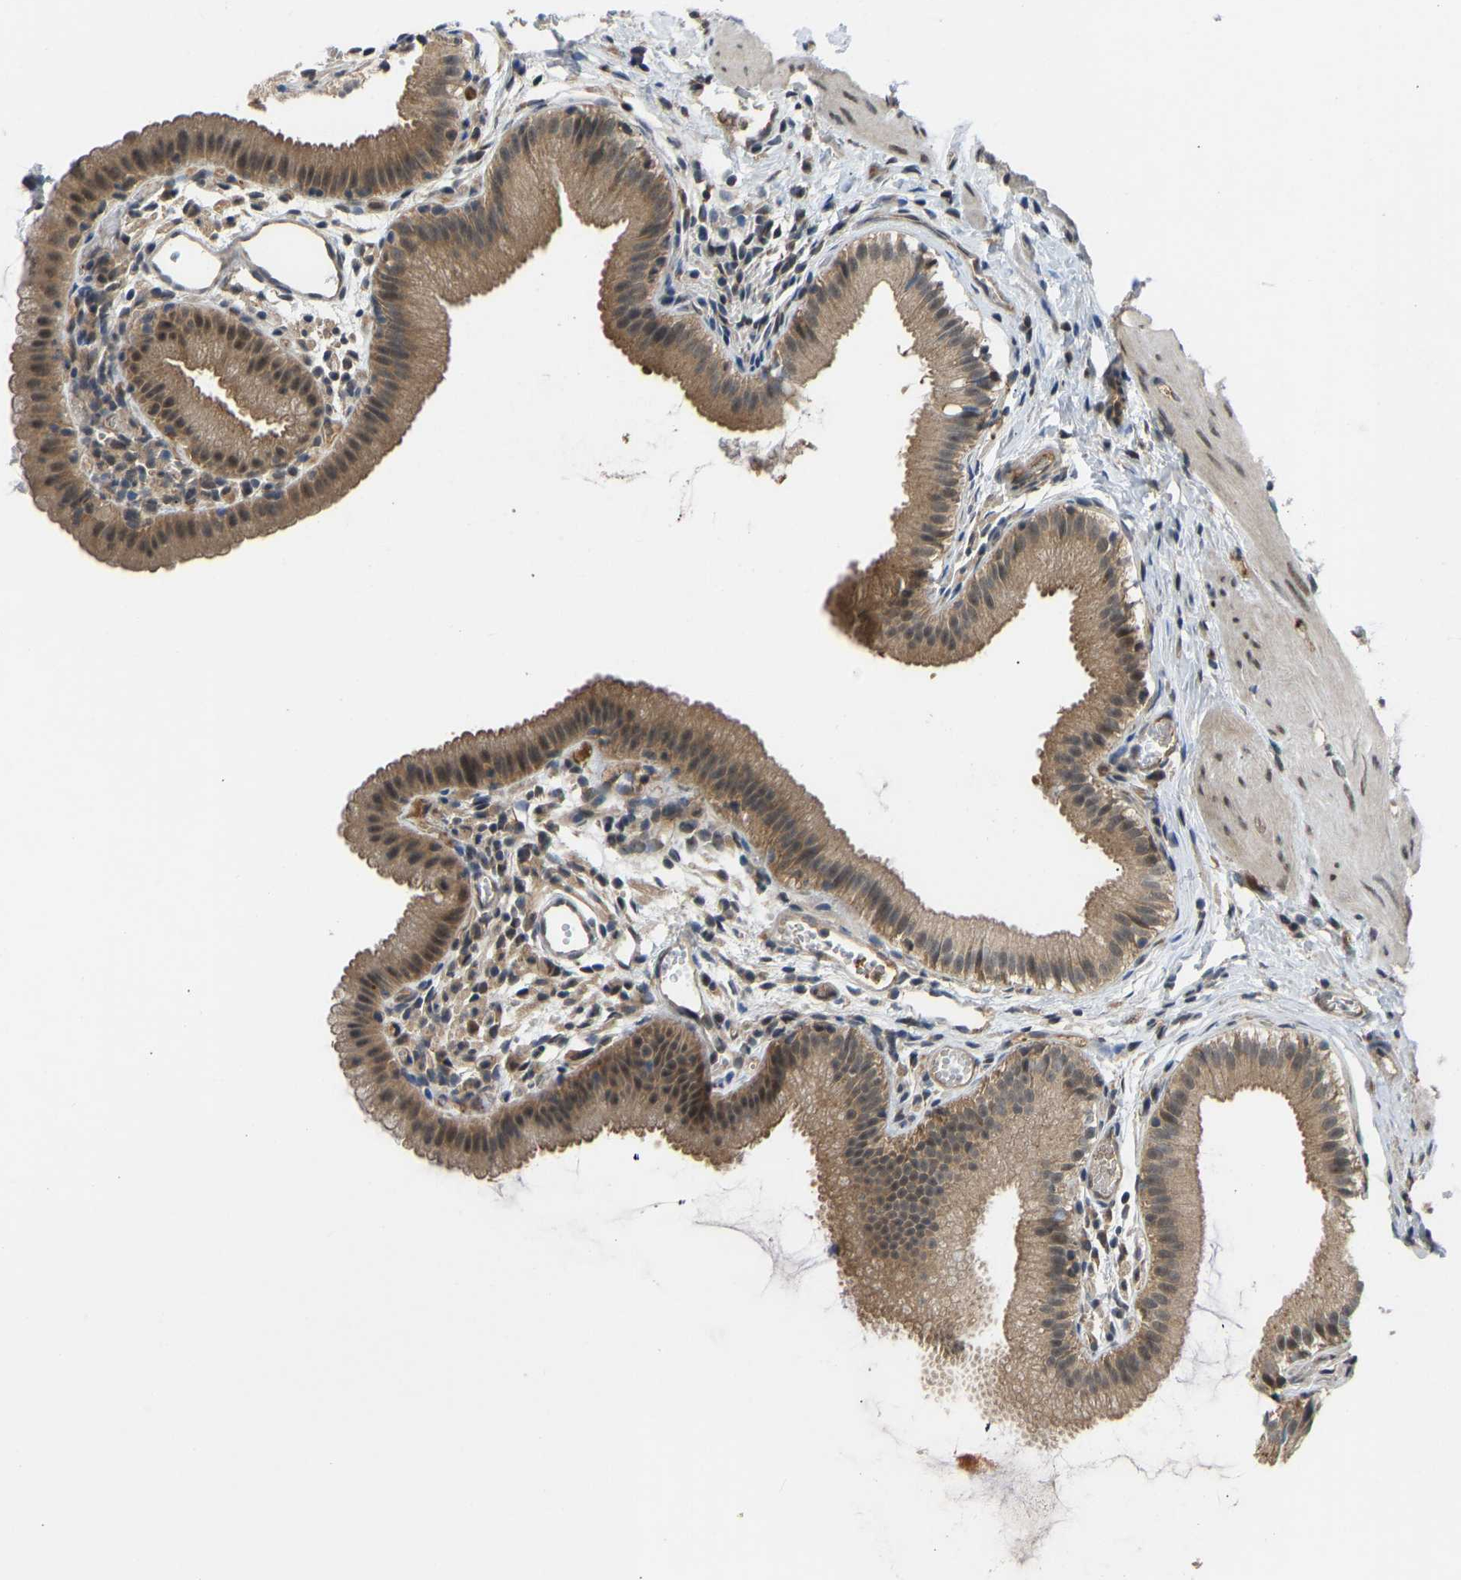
{"staining": {"intensity": "moderate", "quantity": ">75%", "location": "cytoplasmic/membranous,nuclear"}, "tissue": "gallbladder", "cell_type": "Glandular cells", "image_type": "normal", "snomed": [{"axis": "morphology", "description": "Normal tissue, NOS"}, {"axis": "topography", "description": "Gallbladder"}], "caption": "IHC (DAB (3,3'-diaminobenzidine)) staining of normal gallbladder reveals moderate cytoplasmic/membranous,nuclear protein staining in approximately >75% of glandular cells.", "gene": "ZNF251", "patient": {"sex": "female", "age": 26}}